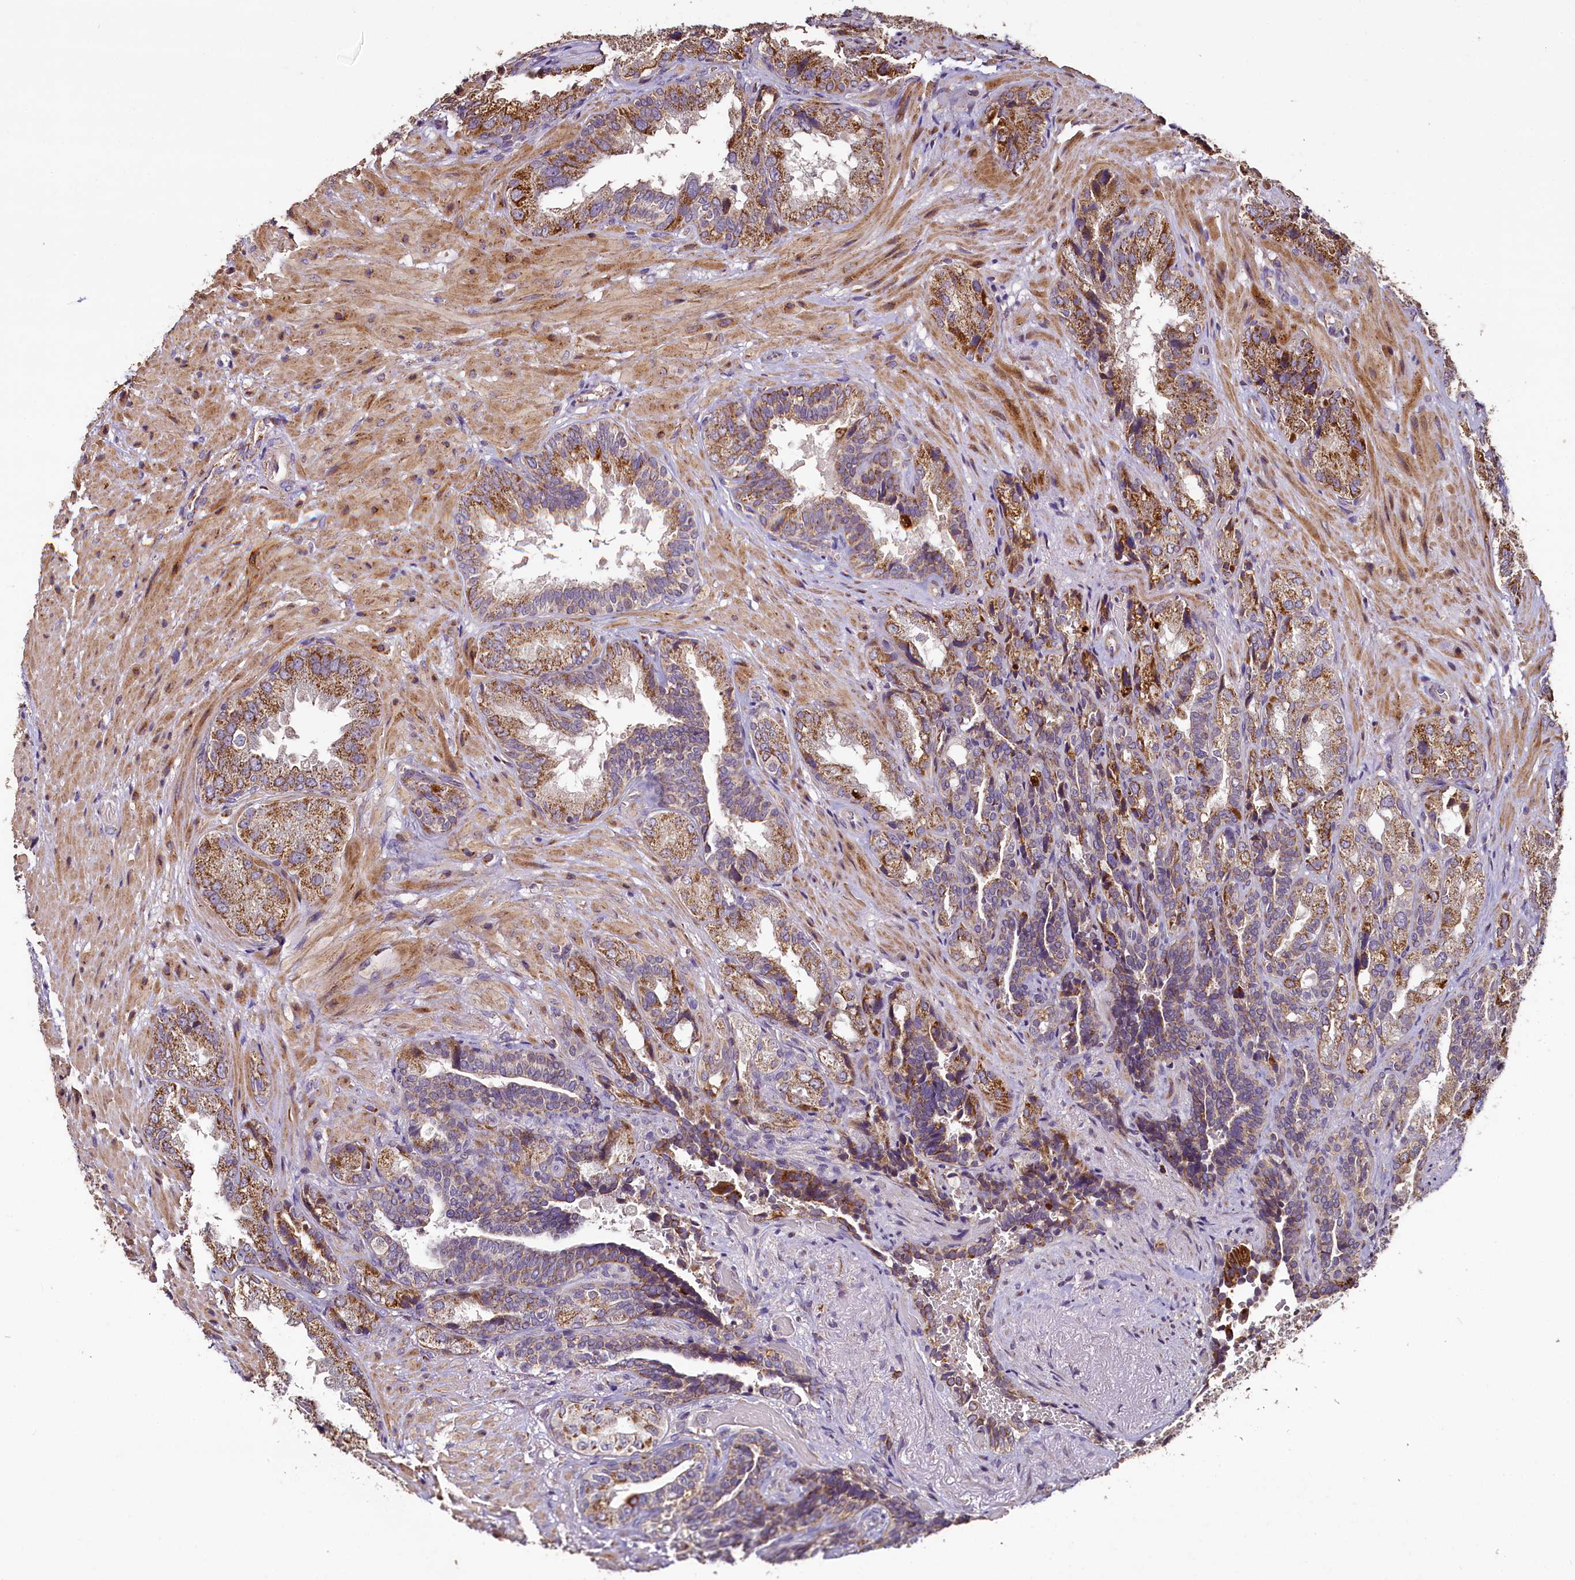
{"staining": {"intensity": "strong", "quantity": ">75%", "location": "cytoplasmic/membranous"}, "tissue": "seminal vesicle", "cell_type": "Glandular cells", "image_type": "normal", "snomed": [{"axis": "morphology", "description": "Normal tissue, NOS"}, {"axis": "topography", "description": "Seminal veicle"}, {"axis": "topography", "description": "Peripheral nerve tissue"}], "caption": "A high-resolution image shows immunohistochemistry staining of normal seminal vesicle, which shows strong cytoplasmic/membranous staining in approximately >75% of glandular cells.", "gene": "COQ9", "patient": {"sex": "male", "age": 63}}